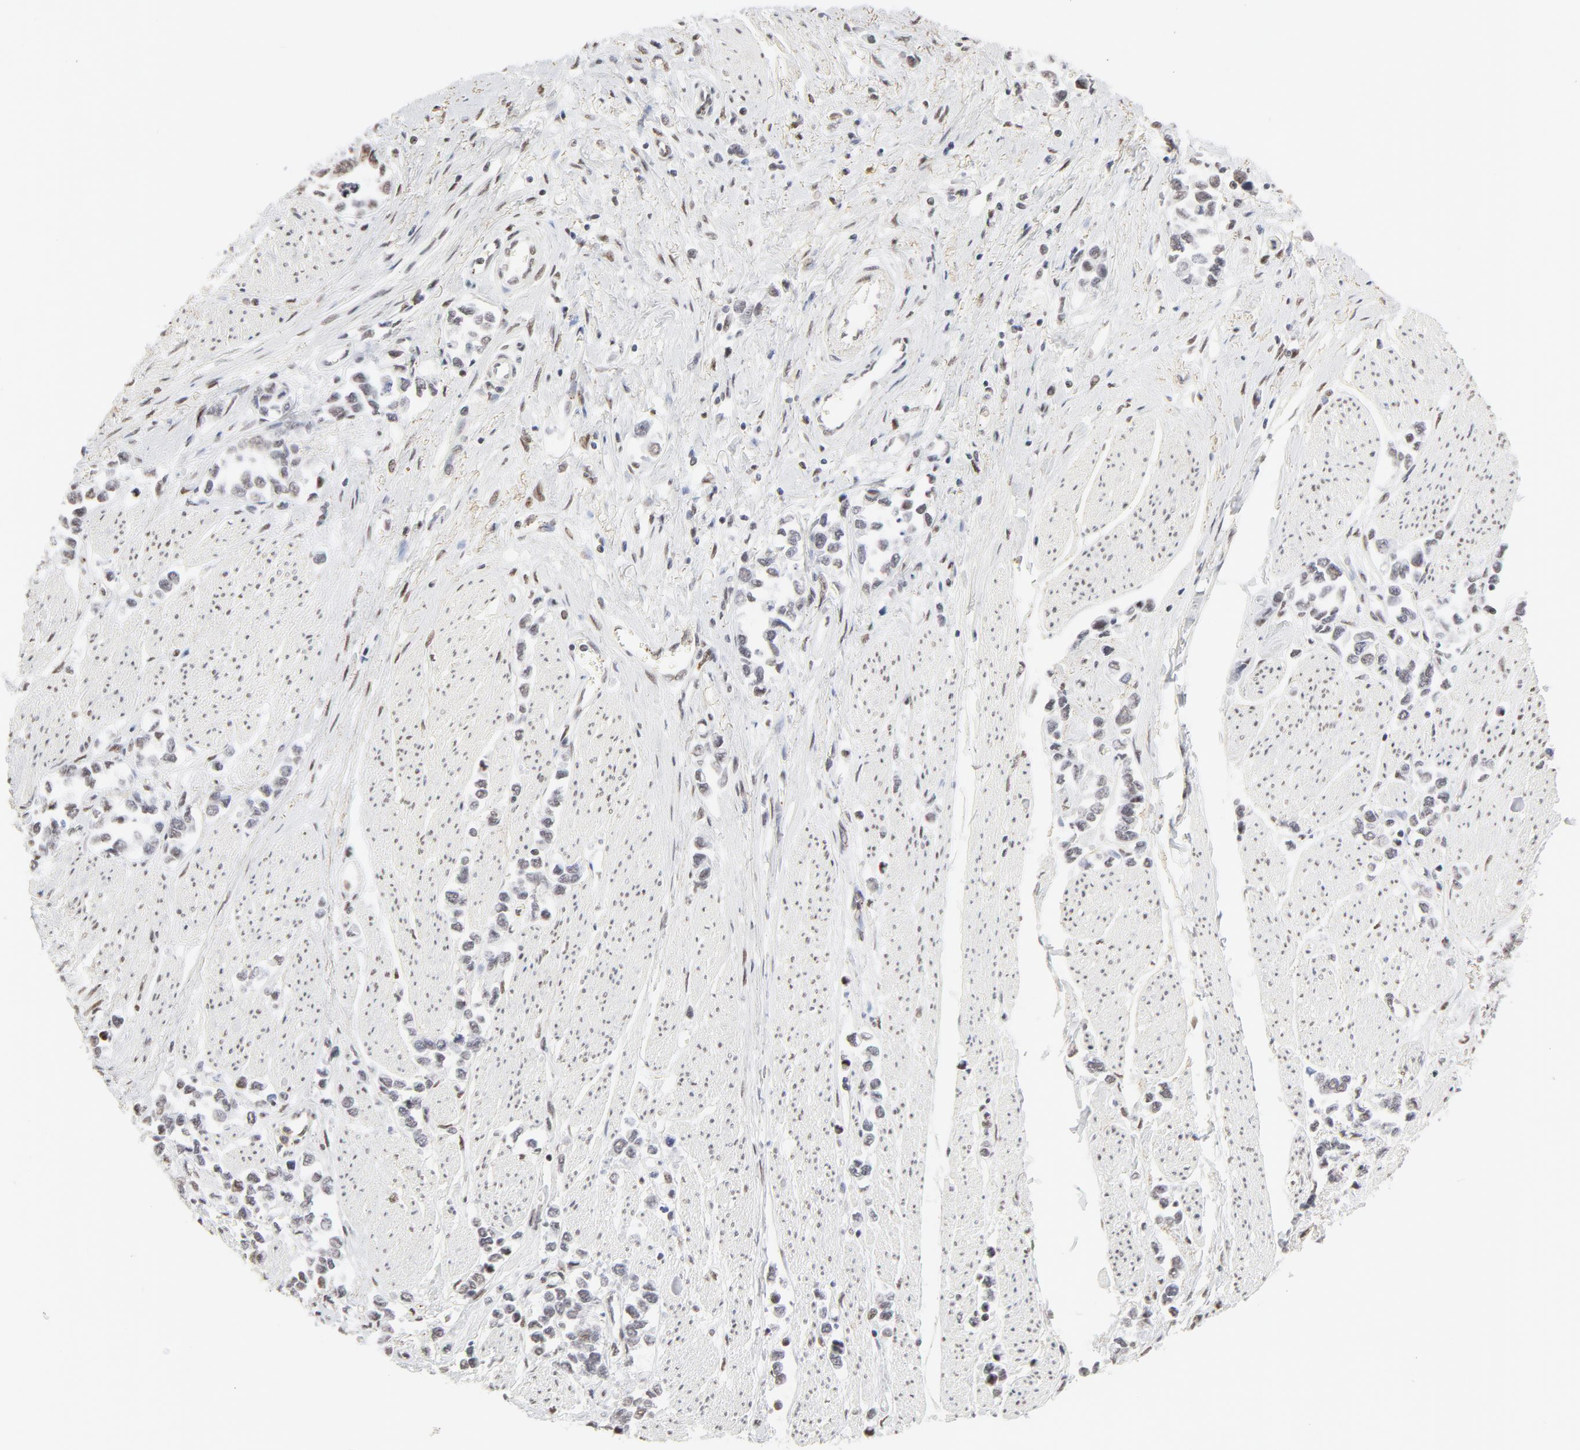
{"staining": {"intensity": "negative", "quantity": "none", "location": "none"}, "tissue": "stomach cancer", "cell_type": "Tumor cells", "image_type": "cancer", "snomed": [{"axis": "morphology", "description": "Adenocarcinoma, NOS"}, {"axis": "topography", "description": "Stomach, upper"}], "caption": "The image exhibits no staining of tumor cells in stomach adenocarcinoma.", "gene": "PBX1", "patient": {"sex": "male", "age": 76}}